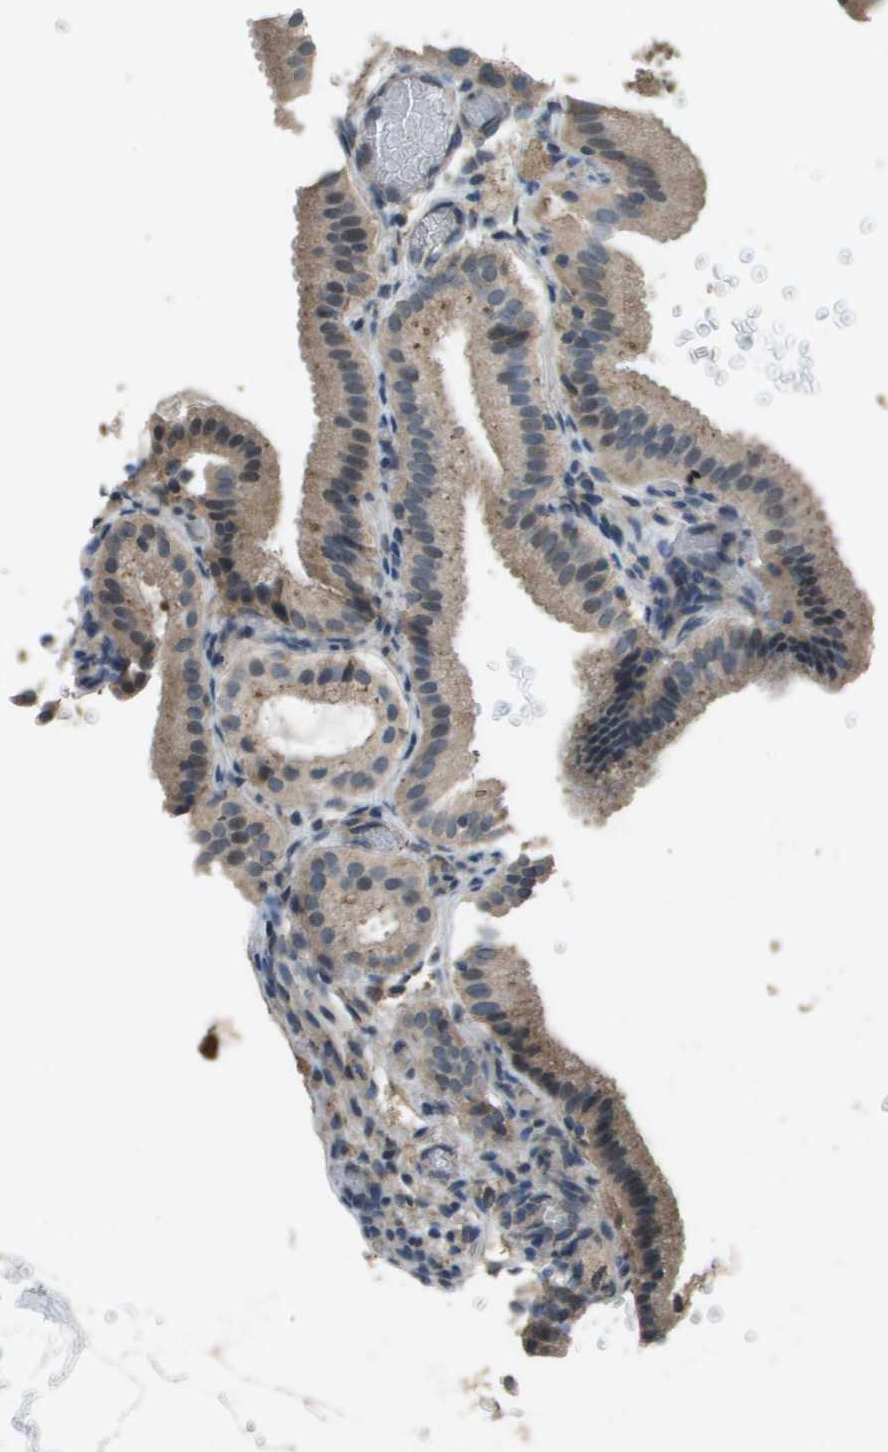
{"staining": {"intensity": "weak", "quantity": ">75%", "location": "cytoplasmic/membranous"}, "tissue": "gallbladder", "cell_type": "Glandular cells", "image_type": "normal", "snomed": [{"axis": "morphology", "description": "Normal tissue, NOS"}, {"axis": "topography", "description": "Gallbladder"}], "caption": "A high-resolution image shows immunohistochemistry (IHC) staining of benign gallbladder, which displays weak cytoplasmic/membranous expression in about >75% of glandular cells.", "gene": "GOSR2", "patient": {"sex": "male", "age": 54}}